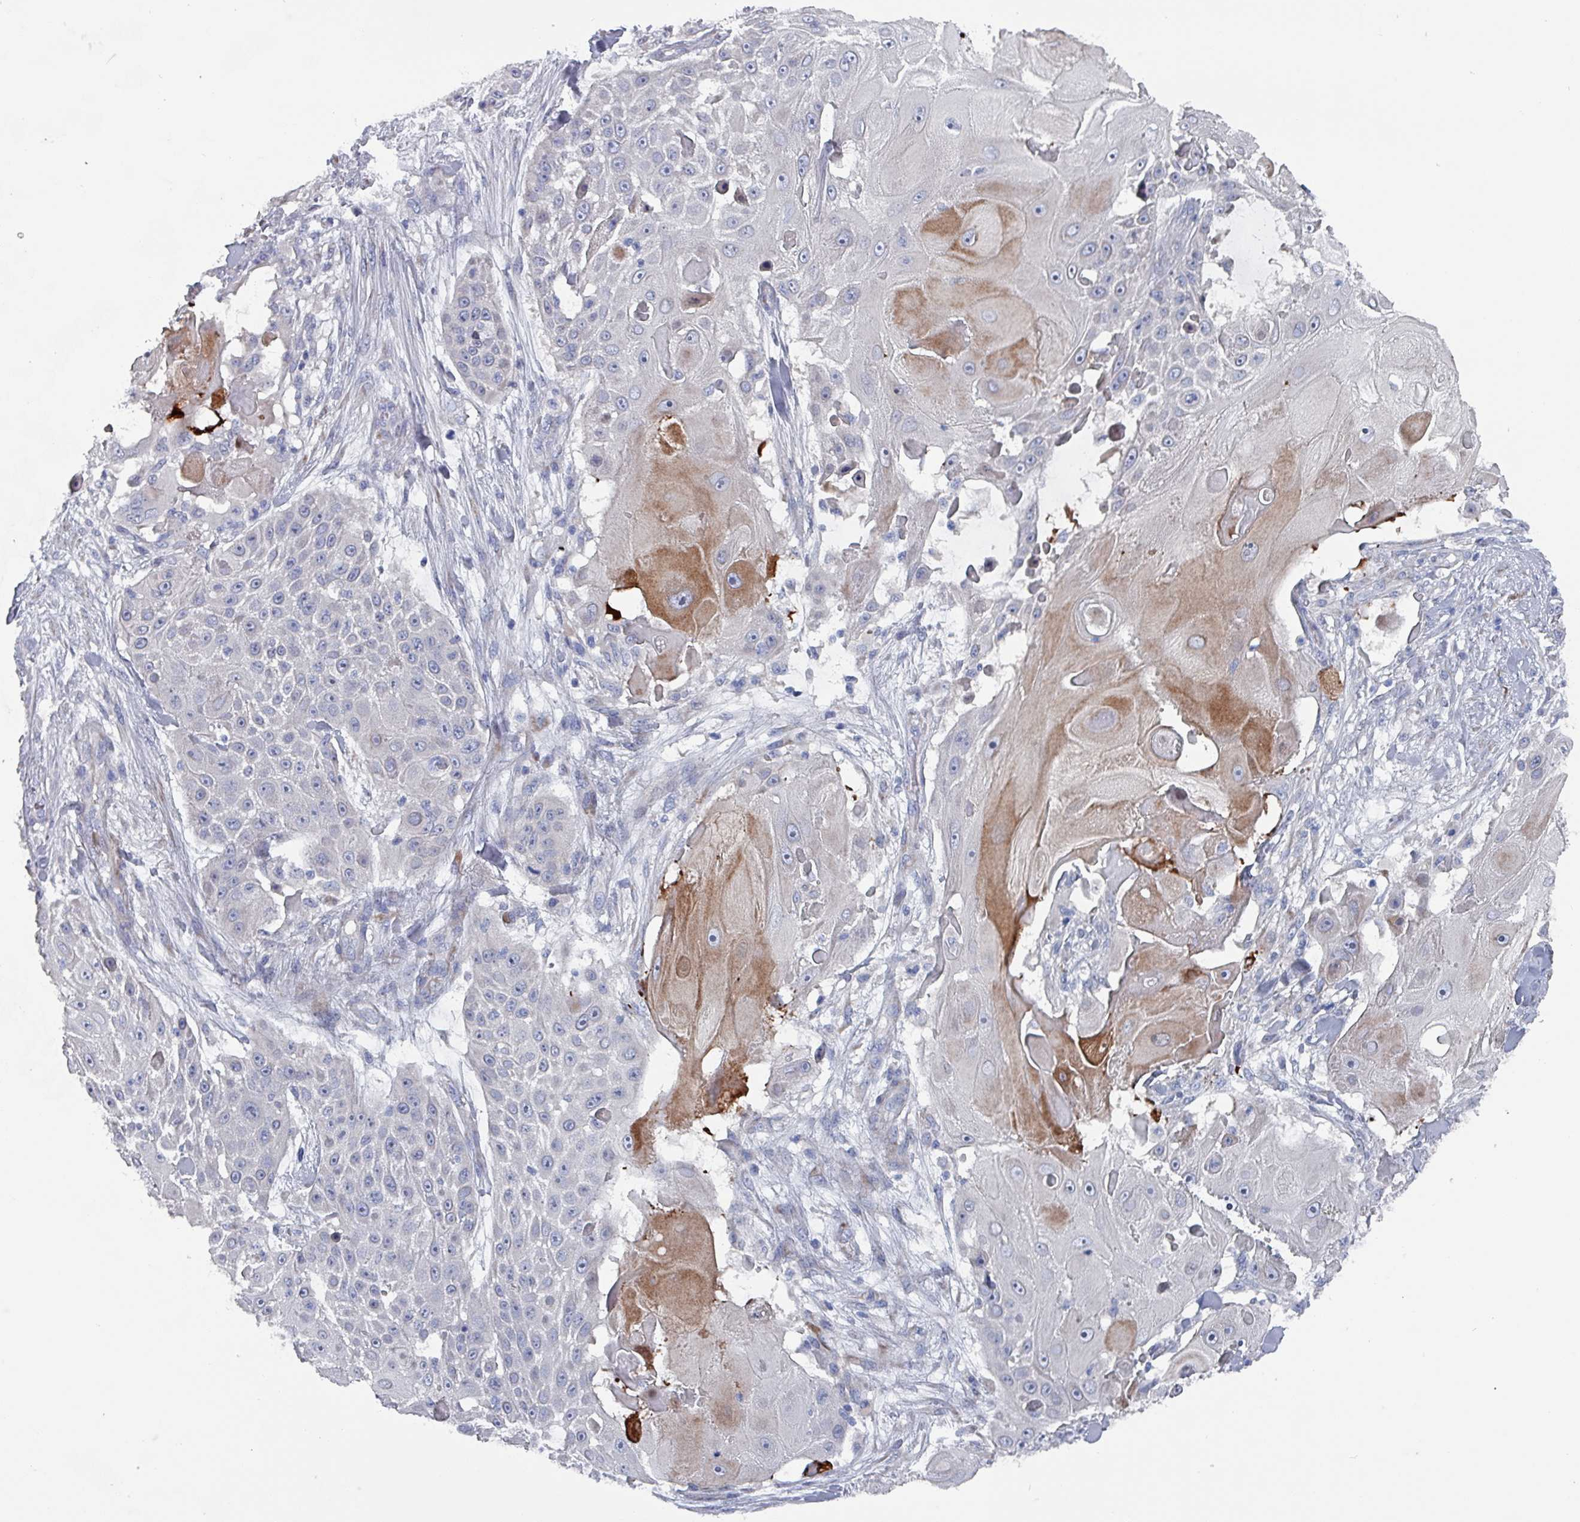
{"staining": {"intensity": "moderate", "quantity": "<25%", "location": "cytoplasmic/membranous"}, "tissue": "skin cancer", "cell_type": "Tumor cells", "image_type": "cancer", "snomed": [{"axis": "morphology", "description": "Squamous cell carcinoma, NOS"}, {"axis": "topography", "description": "Skin"}], "caption": "About <25% of tumor cells in skin cancer (squamous cell carcinoma) reveal moderate cytoplasmic/membranous protein staining as visualized by brown immunohistochemical staining.", "gene": "DRD5", "patient": {"sex": "female", "age": 86}}